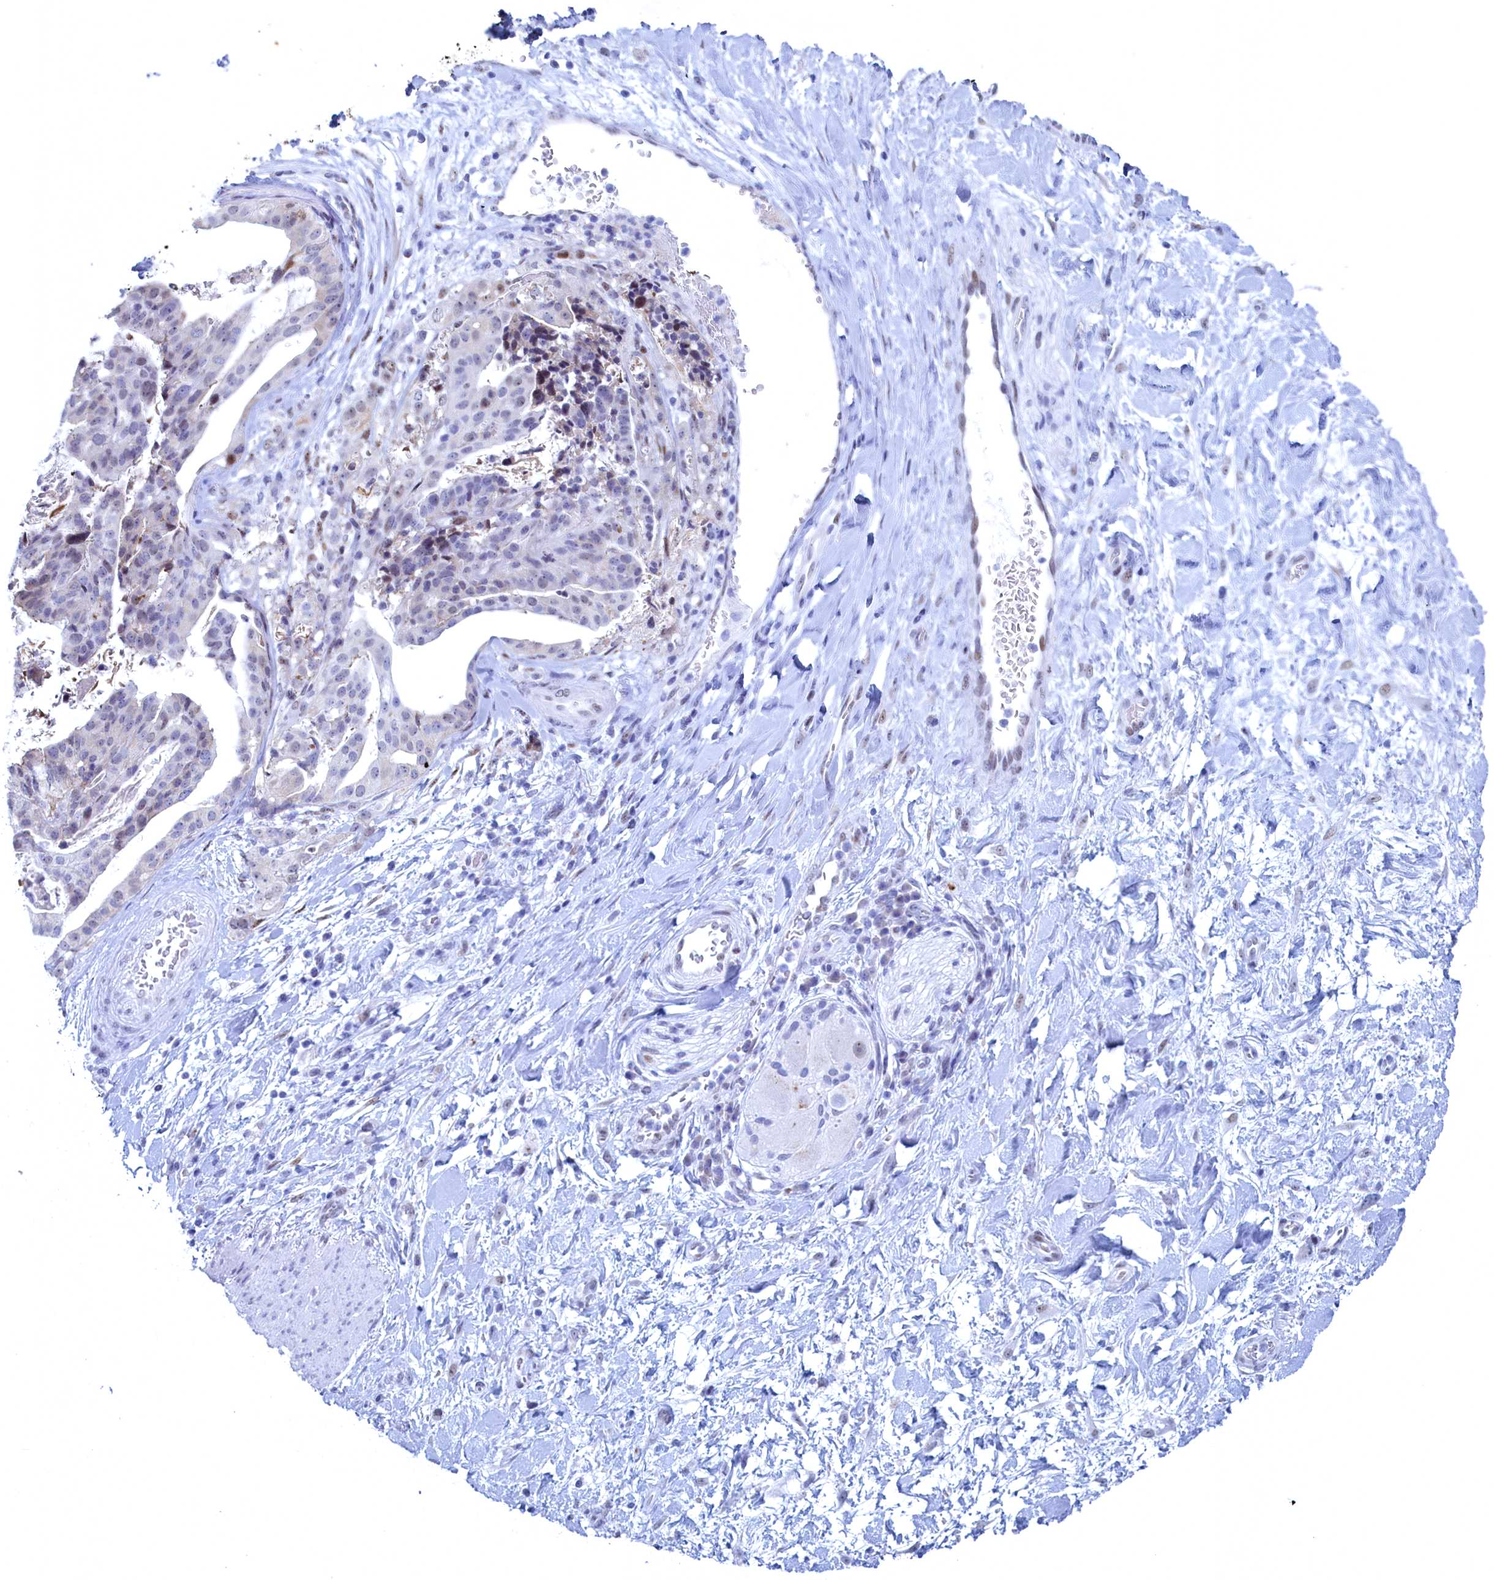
{"staining": {"intensity": "negative", "quantity": "none", "location": "none"}, "tissue": "stomach cancer", "cell_type": "Tumor cells", "image_type": "cancer", "snomed": [{"axis": "morphology", "description": "Adenocarcinoma, NOS"}, {"axis": "topography", "description": "Stomach"}], "caption": "The IHC photomicrograph has no significant expression in tumor cells of stomach adenocarcinoma tissue.", "gene": "WDR76", "patient": {"sex": "male", "age": 48}}